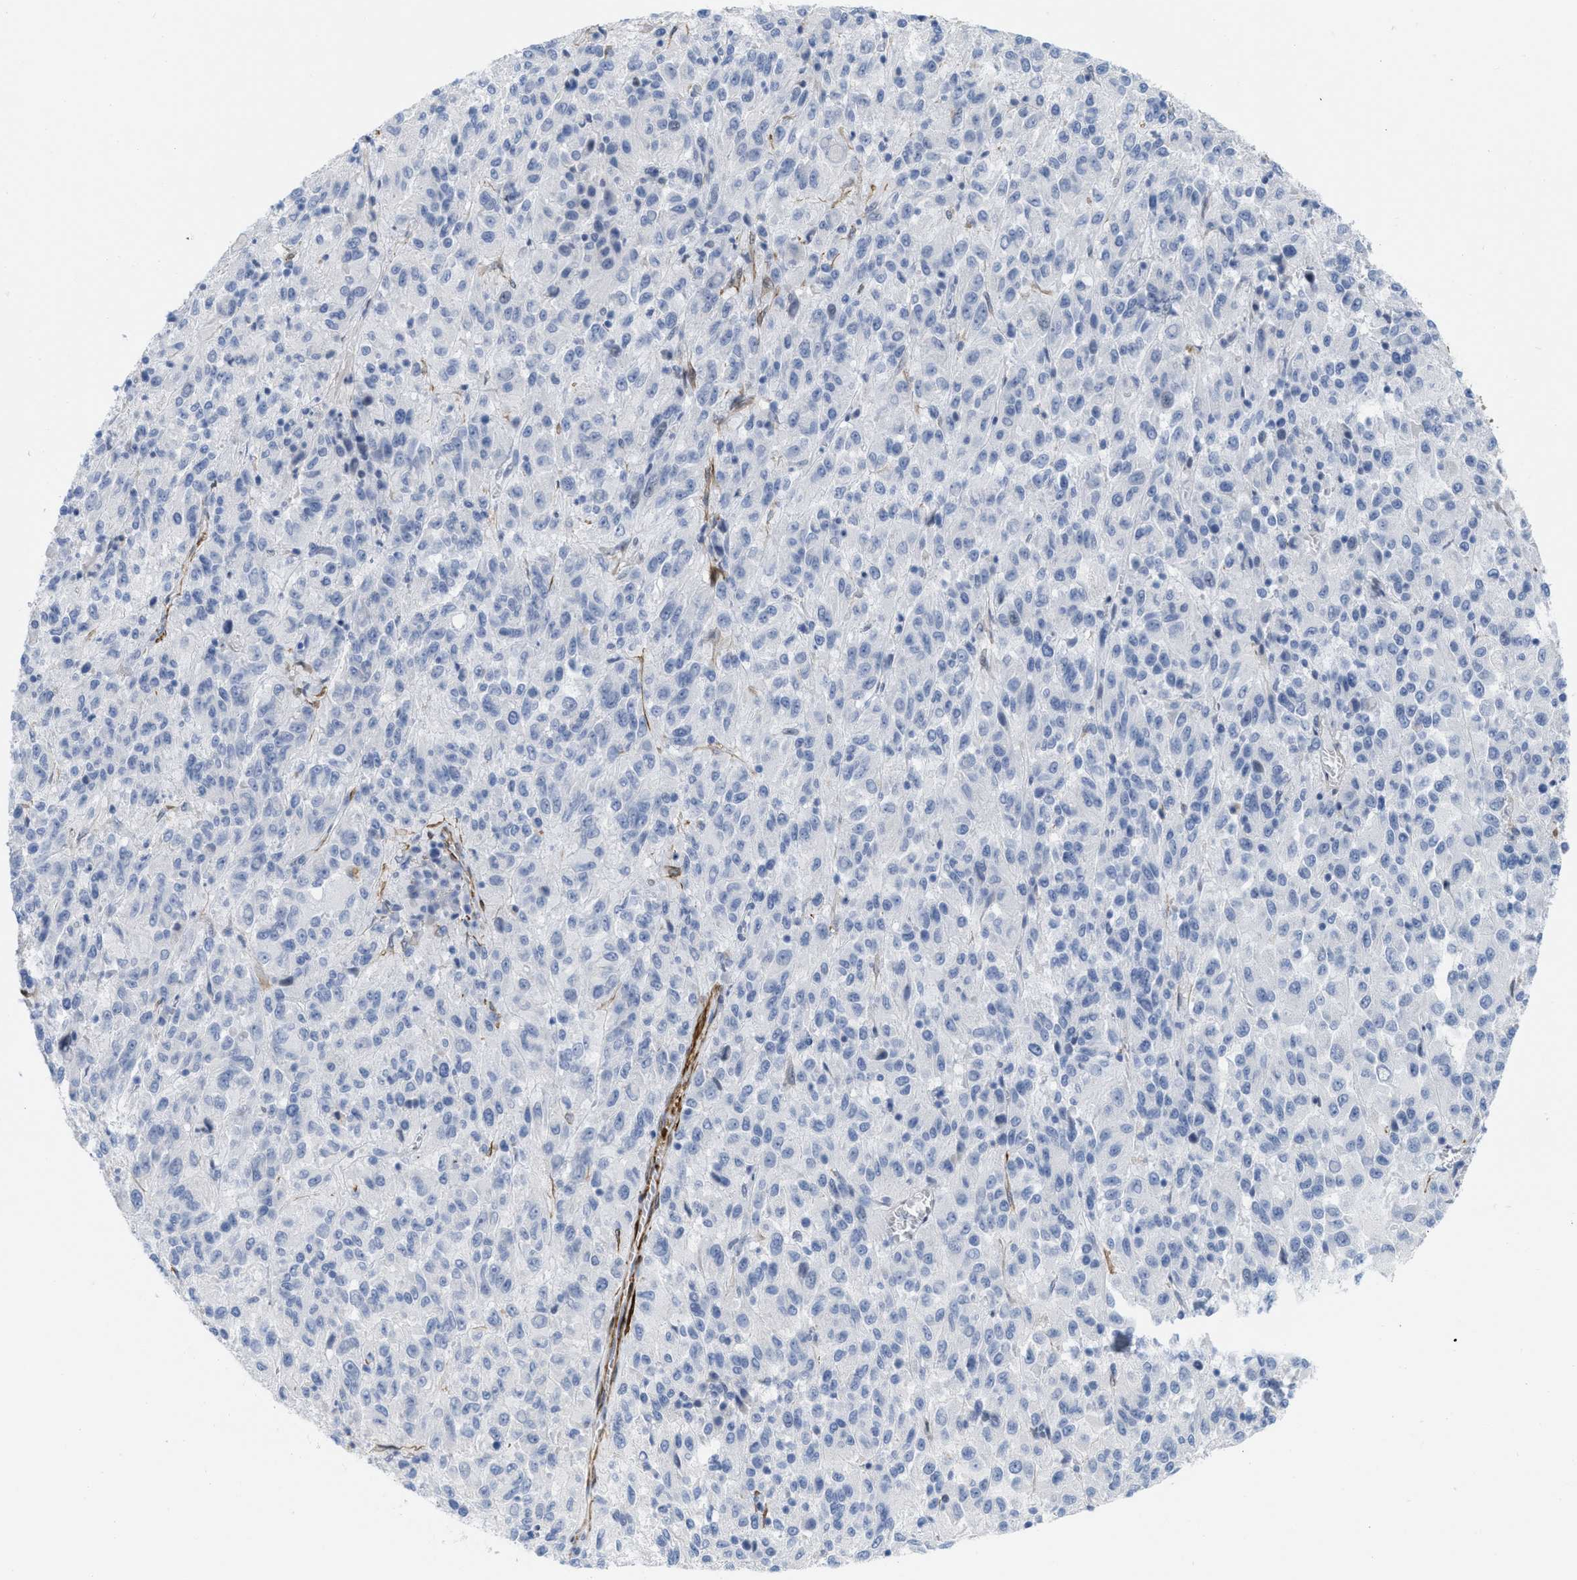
{"staining": {"intensity": "negative", "quantity": "none", "location": "none"}, "tissue": "melanoma", "cell_type": "Tumor cells", "image_type": "cancer", "snomed": [{"axis": "morphology", "description": "Malignant melanoma, Metastatic site"}, {"axis": "topography", "description": "Lung"}], "caption": "A photomicrograph of human malignant melanoma (metastatic site) is negative for staining in tumor cells. (DAB (3,3'-diaminobenzidine) IHC, high magnification).", "gene": "TAGLN", "patient": {"sex": "male", "age": 64}}